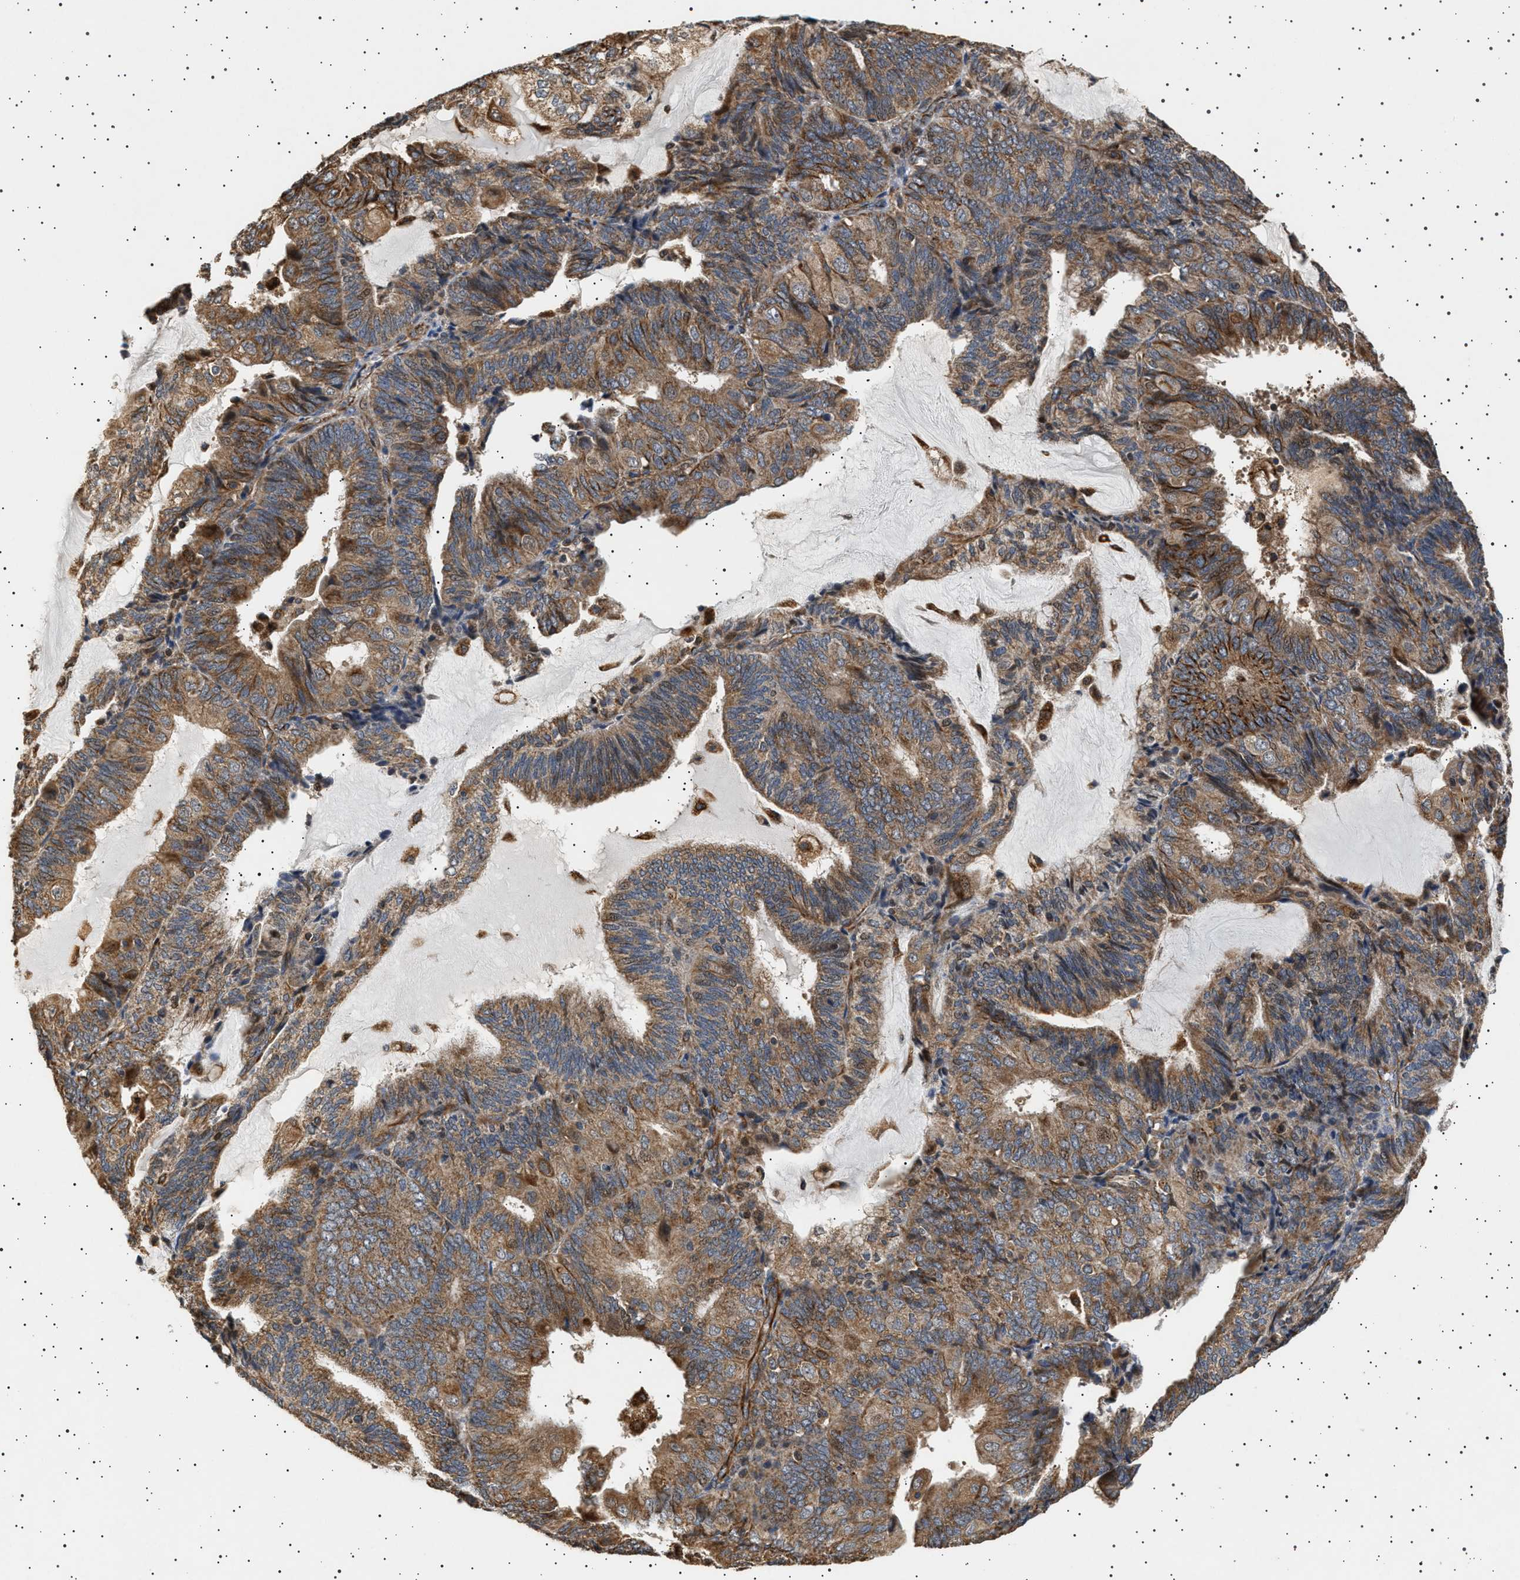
{"staining": {"intensity": "moderate", "quantity": ">75%", "location": "cytoplasmic/membranous"}, "tissue": "endometrial cancer", "cell_type": "Tumor cells", "image_type": "cancer", "snomed": [{"axis": "morphology", "description": "Adenocarcinoma, NOS"}, {"axis": "topography", "description": "Endometrium"}], "caption": "A photomicrograph of human endometrial cancer (adenocarcinoma) stained for a protein displays moderate cytoplasmic/membranous brown staining in tumor cells.", "gene": "TRUB2", "patient": {"sex": "female", "age": 81}}